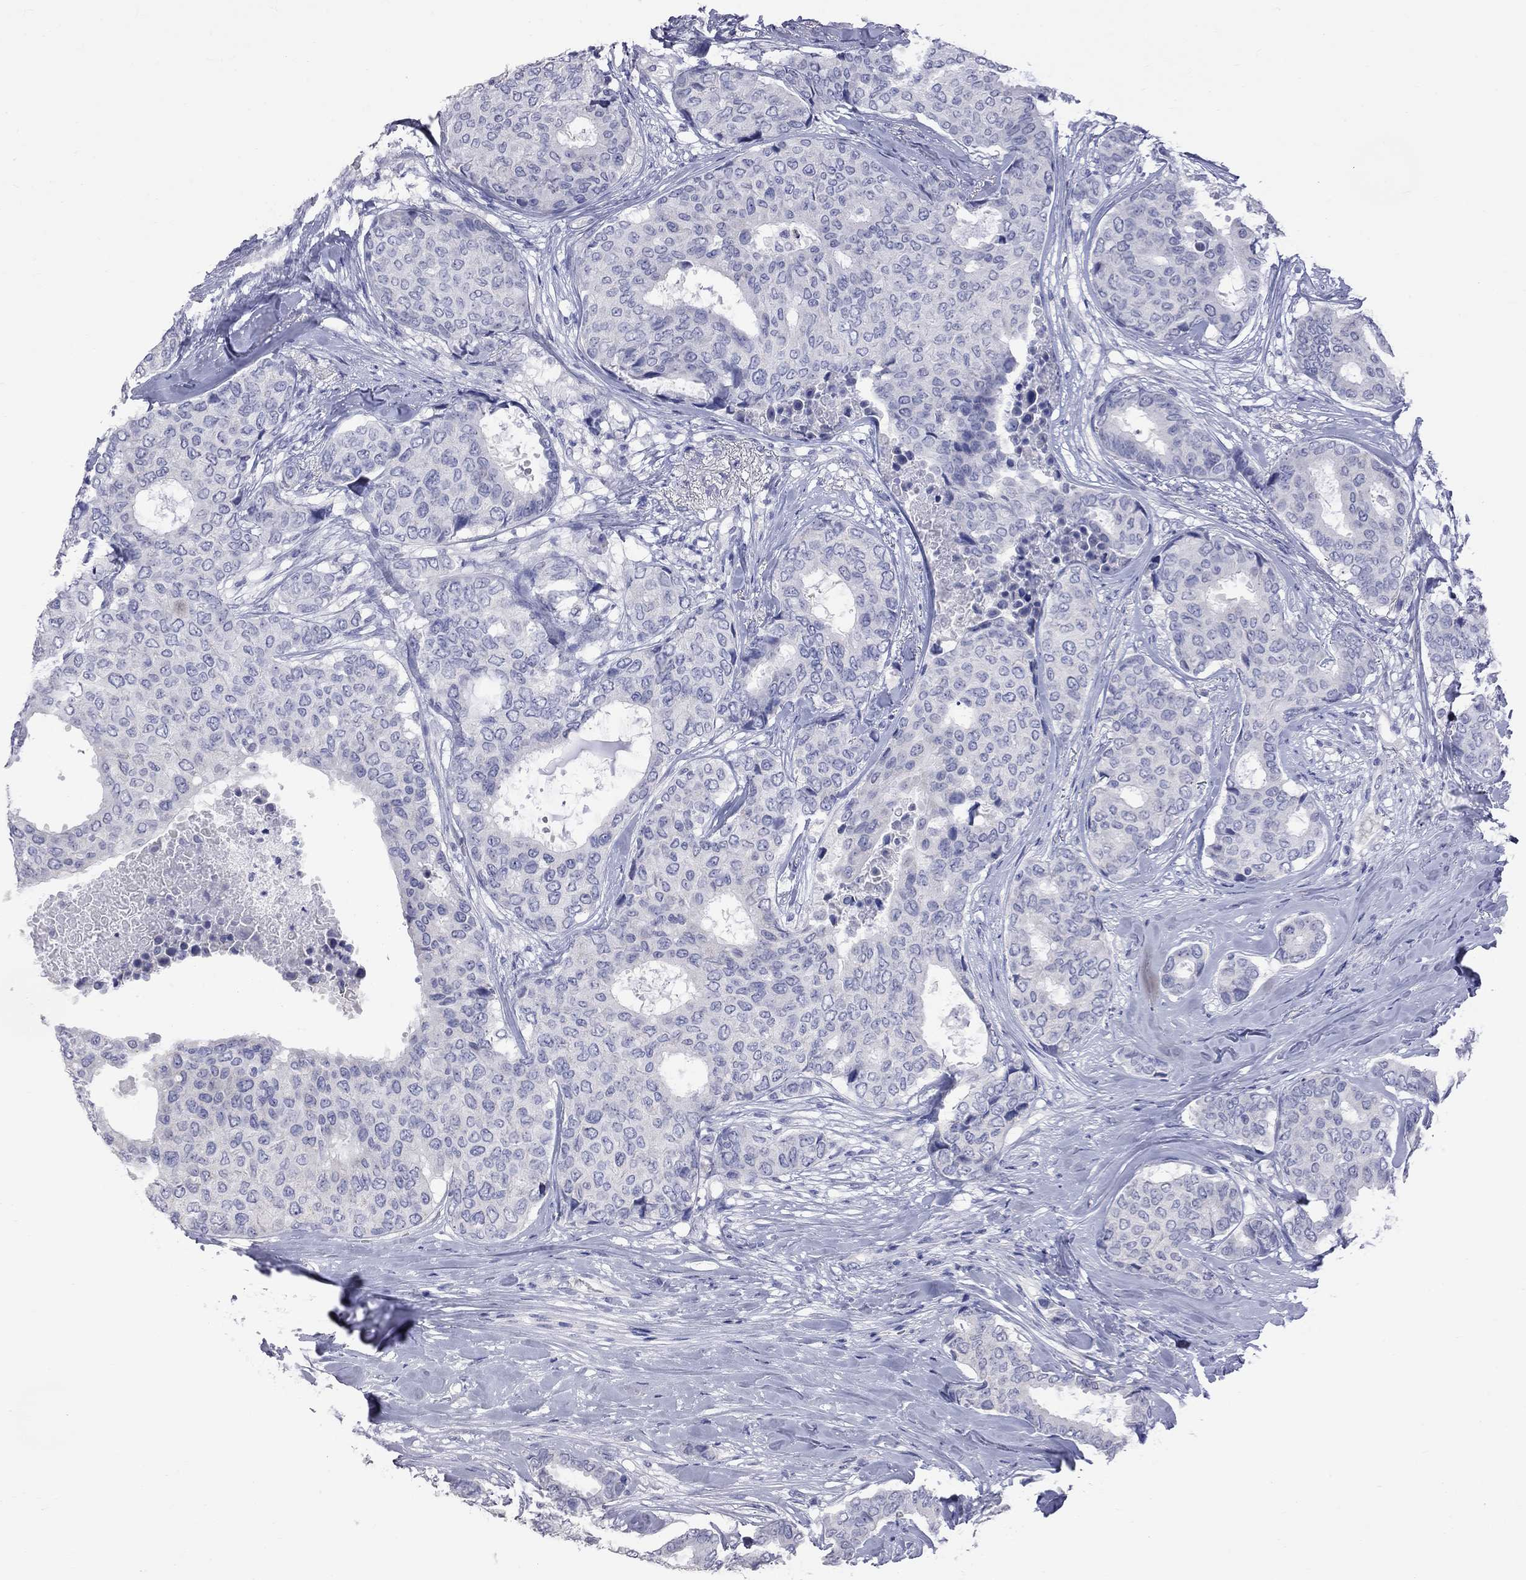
{"staining": {"intensity": "negative", "quantity": "none", "location": "none"}, "tissue": "breast cancer", "cell_type": "Tumor cells", "image_type": "cancer", "snomed": [{"axis": "morphology", "description": "Duct carcinoma"}, {"axis": "topography", "description": "Breast"}], "caption": "The immunohistochemistry (IHC) micrograph has no significant expression in tumor cells of breast infiltrating ductal carcinoma tissue.", "gene": "KCND2", "patient": {"sex": "female", "age": 75}}